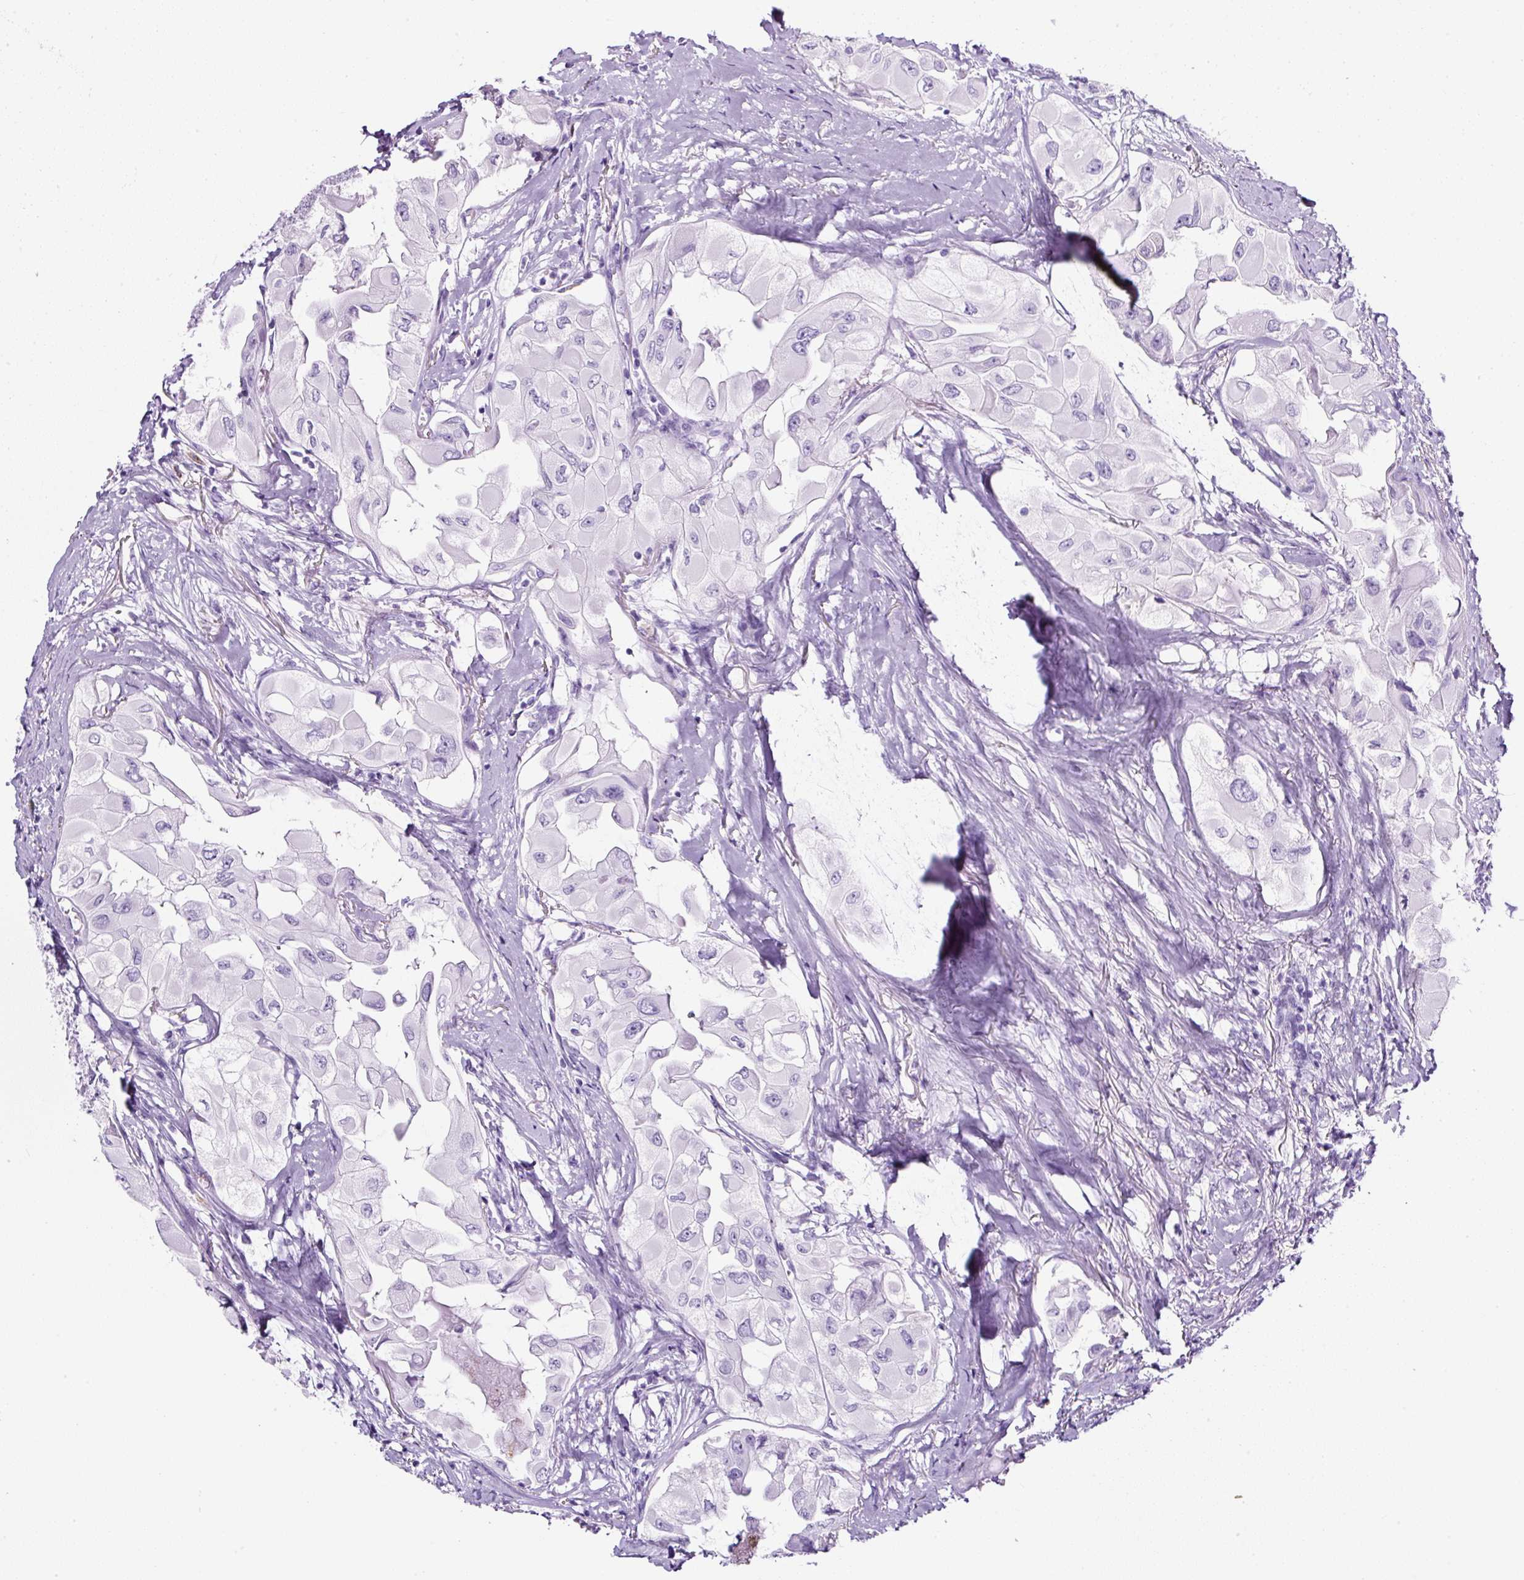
{"staining": {"intensity": "negative", "quantity": "none", "location": "none"}, "tissue": "thyroid cancer", "cell_type": "Tumor cells", "image_type": "cancer", "snomed": [{"axis": "morphology", "description": "Normal tissue, NOS"}, {"axis": "morphology", "description": "Papillary adenocarcinoma, NOS"}, {"axis": "topography", "description": "Thyroid gland"}], "caption": "Tumor cells are negative for brown protein staining in thyroid cancer.", "gene": "TMEM200B", "patient": {"sex": "female", "age": 59}}